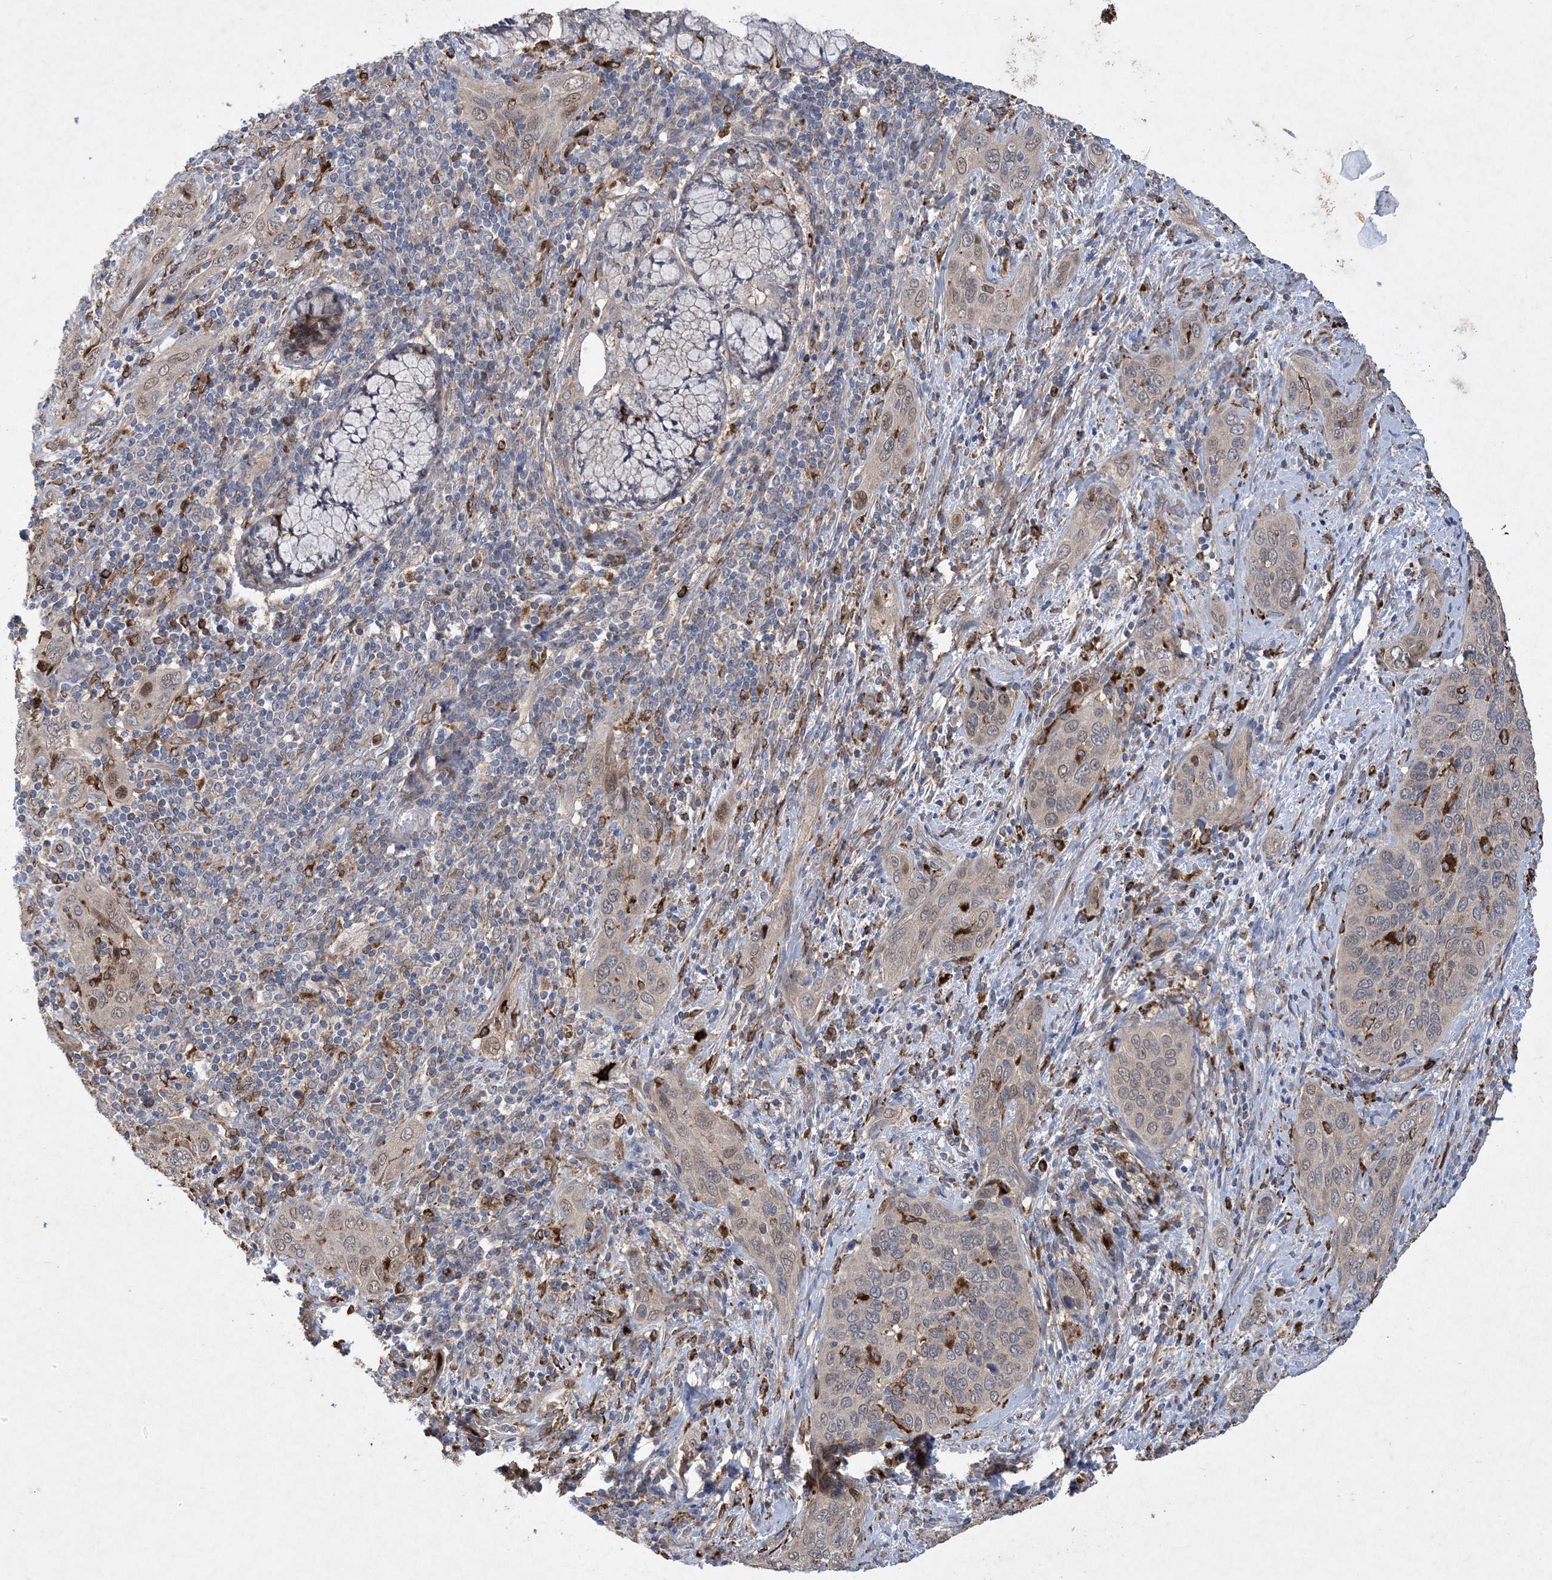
{"staining": {"intensity": "strong", "quantity": "<25%", "location": "cytoplasmic/membranous"}, "tissue": "cervical cancer", "cell_type": "Tumor cells", "image_type": "cancer", "snomed": [{"axis": "morphology", "description": "Squamous cell carcinoma, NOS"}, {"axis": "topography", "description": "Cervix"}], "caption": "This is an image of immunohistochemistry (IHC) staining of cervical cancer, which shows strong expression in the cytoplasmic/membranous of tumor cells.", "gene": "MASP2", "patient": {"sex": "female", "age": 60}}